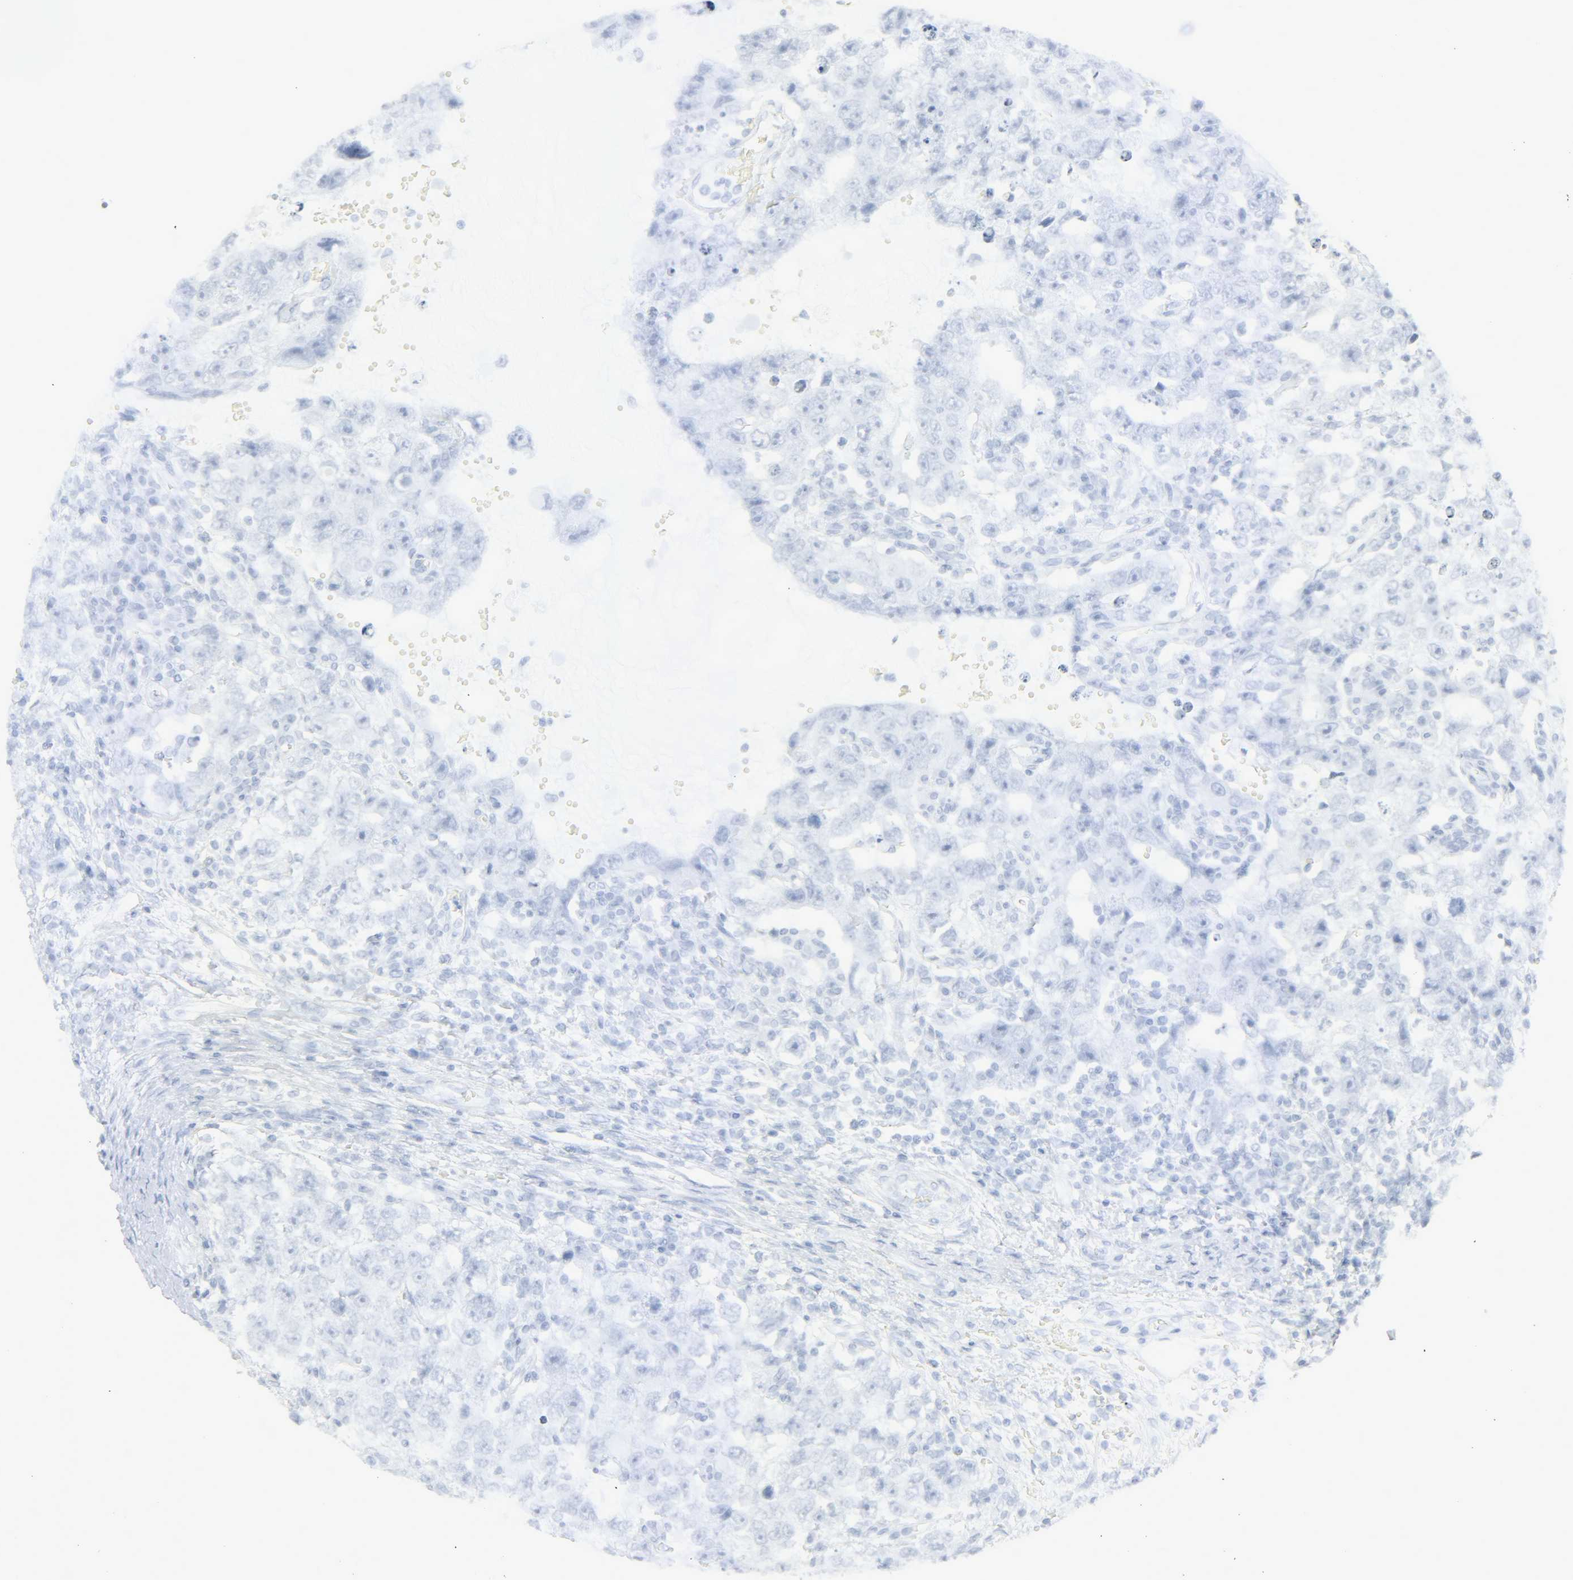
{"staining": {"intensity": "negative", "quantity": "none", "location": "none"}, "tissue": "testis cancer", "cell_type": "Tumor cells", "image_type": "cancer", "snomed": [{"axis": "morphology", "description": "Carcinoma, Embryonal, NOS"}, {"axis": "topography", "description": "Testis"}], "caption": "IHC of testis cancer (embryonal carcinoma) exhibits no staining in tumor cells. The staining was performed using DAB to visualize the protein expression in brown, while the nuclei were stained in blue with hematoxylin (Magnification: 20x).", "gene": "ZBTB16", "patient": {"sex": "male", "age": 26}}